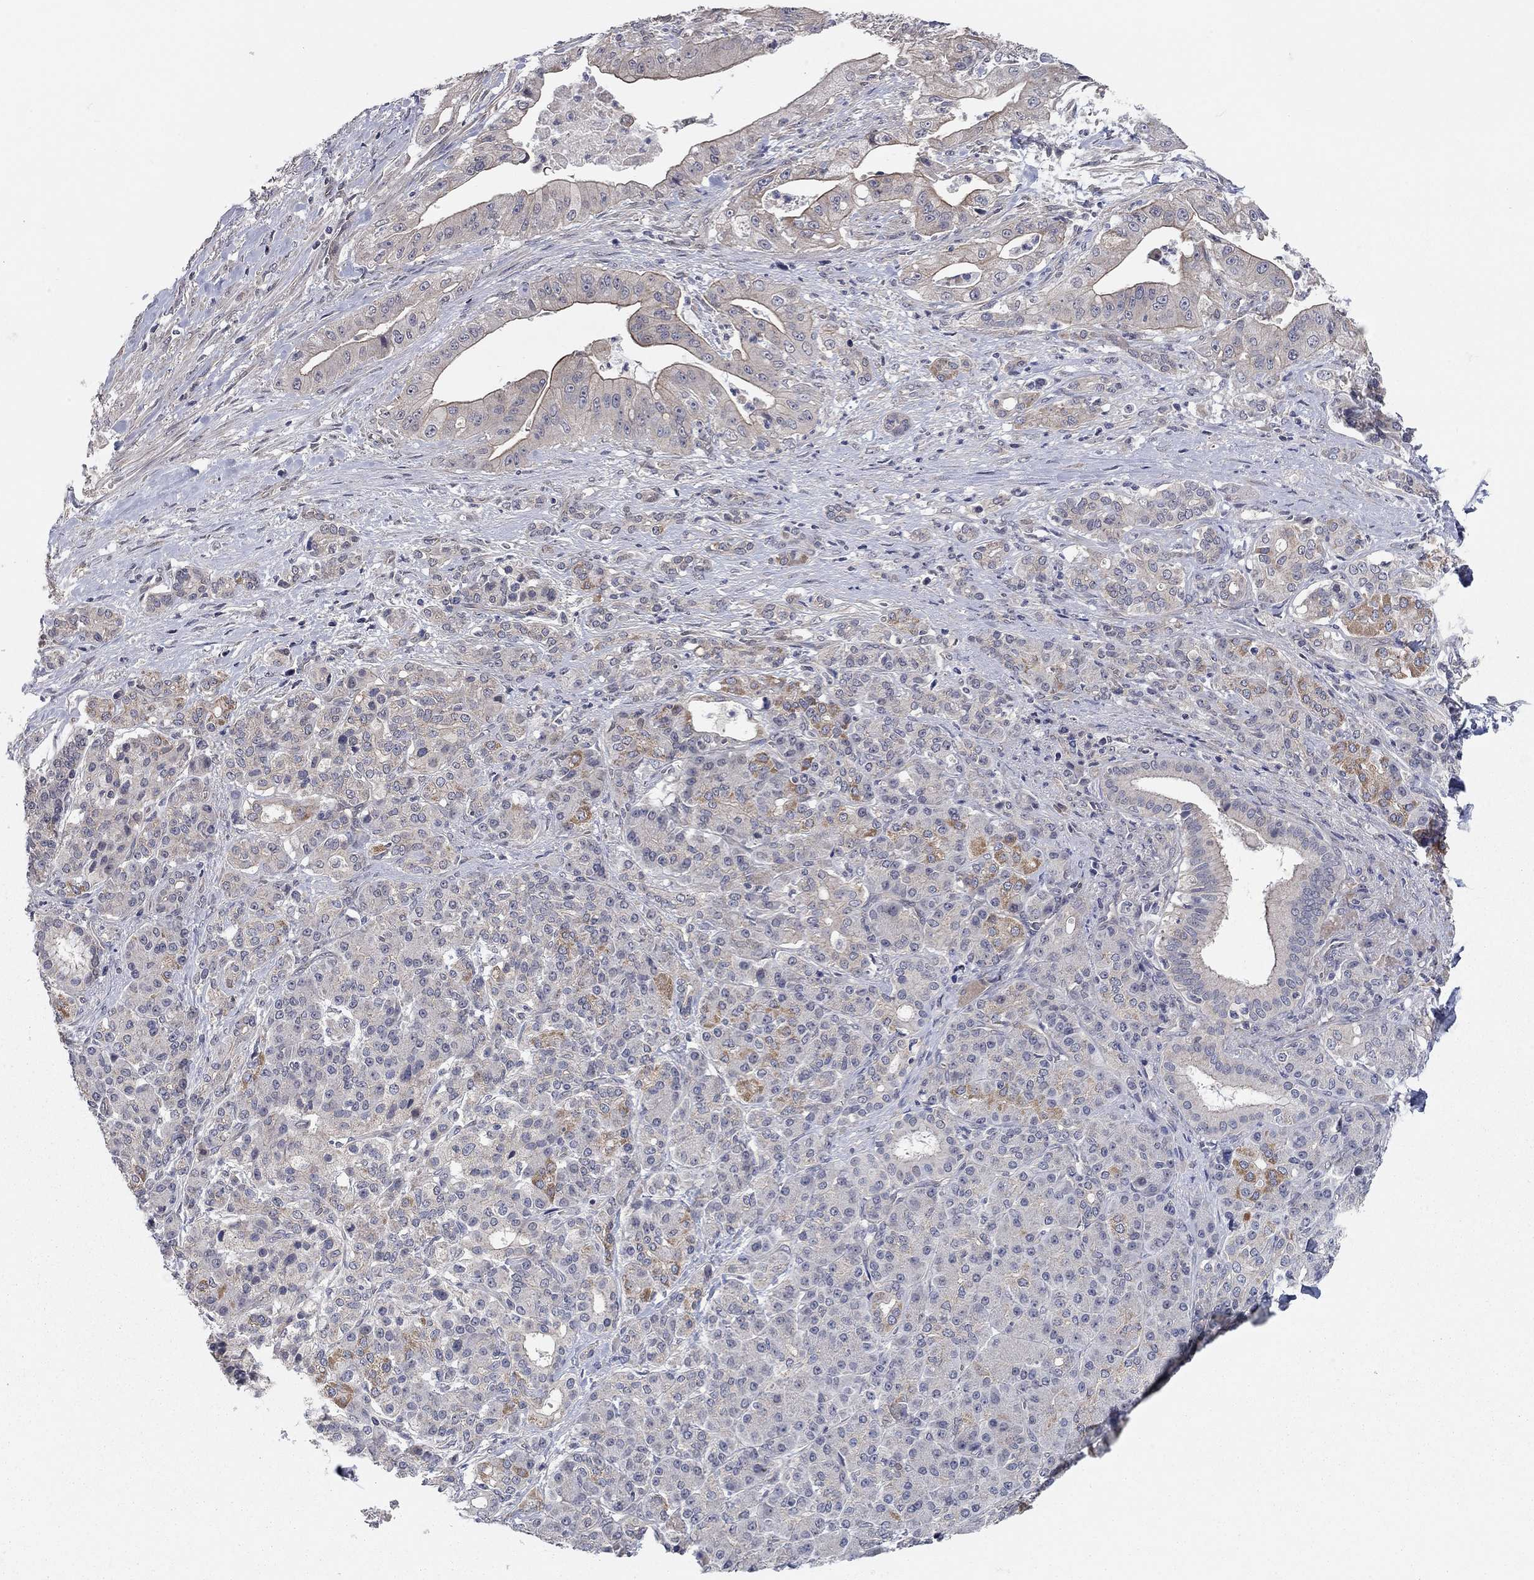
{"staining": {"intensity": "moderate", "quantity": "<25%", "location": "cytoplasmic/membranous"}, "tissue": "pancreatic cancer", "cell_type": "Tumor cells", "image_type": "cancer", "snomed": [{"axis": "morphology", "description": "Normal tissue, NOS"}, {"axis": "morphology", "description": "Inflammation, NOS"}, {"axis": "morphology", "description": "Adenocarcinoma, NOS"}, {"axis": "topography", "description": "Pancreas"}], "caption": "A brown stain highlights moderate cytoplasmic/membranous staining of a protein in human adenocarcinoma (pancreatic) tumor cells.", "gene": "WASF3", "patient": {"sex": "male", "age": 57}}